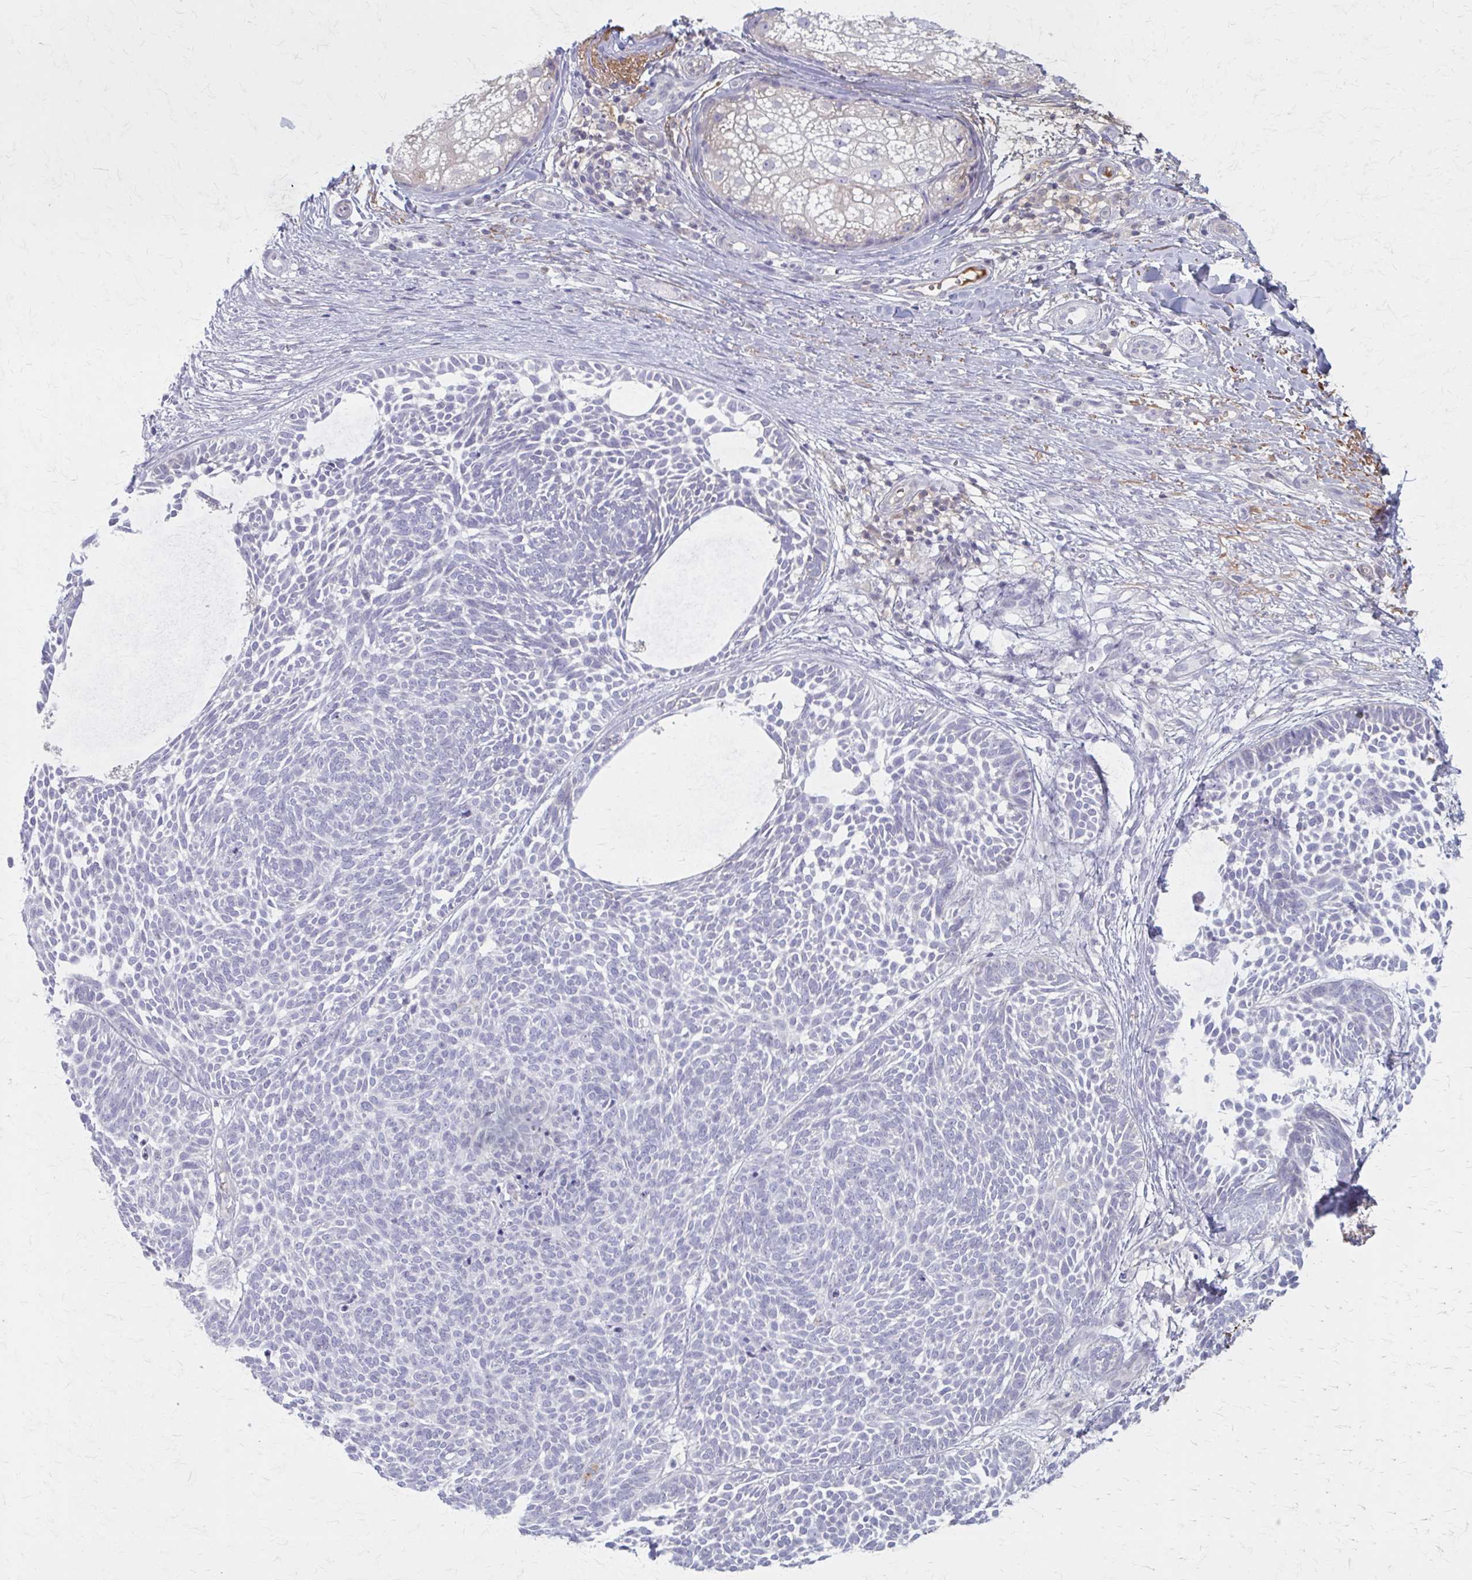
{"staining": {"intensity": "negative", "quantity": "none", "location": "none"}, "tissue": "skin cancer", "cell_type": "Tumor cells", "image_type": "cancer", "snomed": [{"axis": "morphology", "description": "Basal cell carcinoma"}, {"axis": "topography", "description": "Skin"}, {"axis": "topography", "description": "Skin of trunk"}], "caption": "The micrograph displays no significant staining in tumor cells of skin cancer (basal cell carcinoma).", "gene": "SERPIND1", "patient": {"sex": "male", "age": 74}}